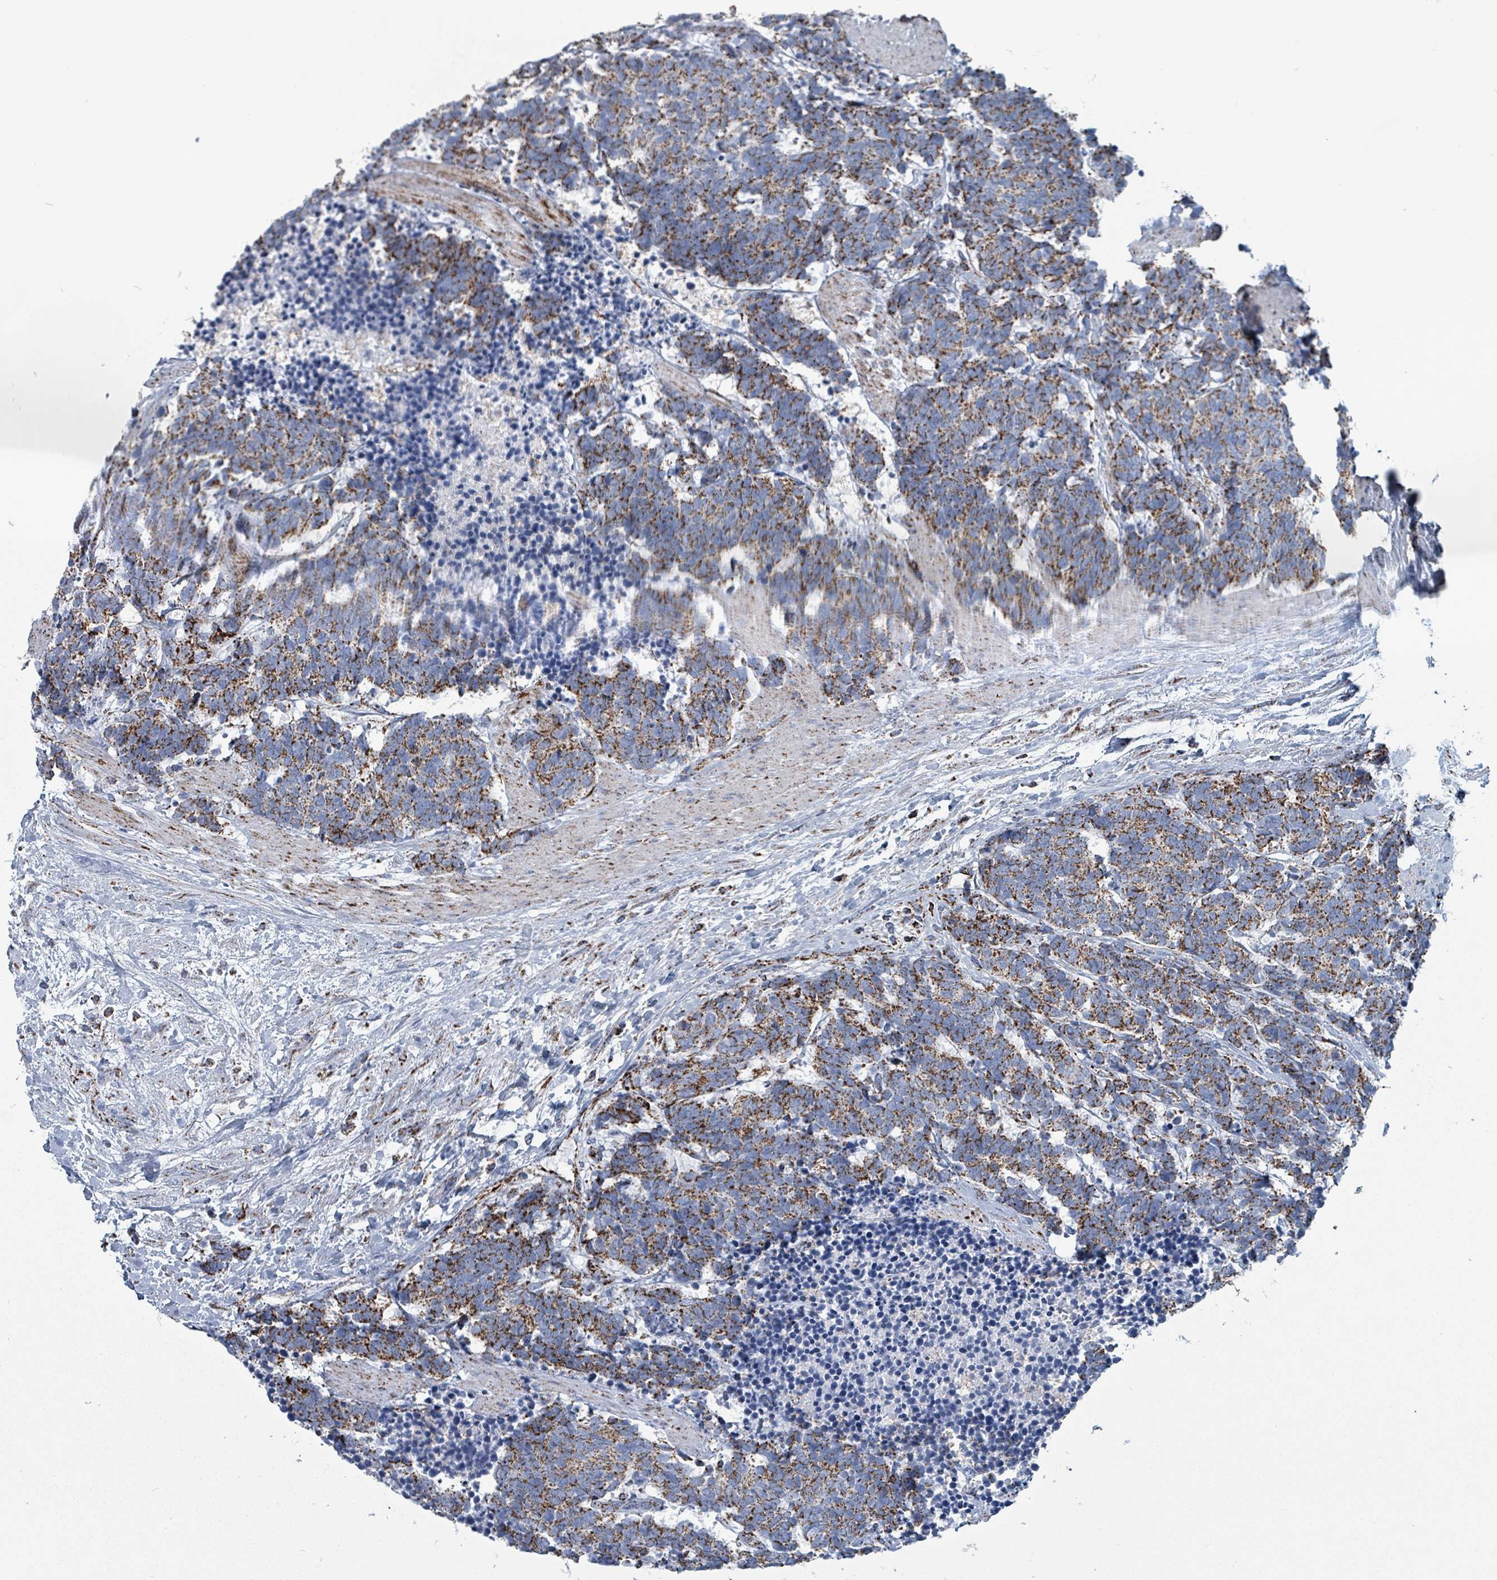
{"staining": {"intensity": "strong", "quantity": ">75%", "location": "cytoplasmic/membranous"}, "tissue": "carcinoid", "cell_type": "Tumor cells", "image_type": "cancer", "snomed": [{"axis": "morphology", "description": "Carcinoma, NOS"}, {"axis": "morphology", "description": "Carcinoid, malignant, NOS"}, {"axis": "topography", "description": "Prostate"}], "caption": "Immunohistochemistry (IHC) of human carcinoid shows high levels of strong cytoplasmic/membranous expression in about >75% of tumor cells.", "gene": "IDH3B", "patient": {"sex": "male", "age": 57}}